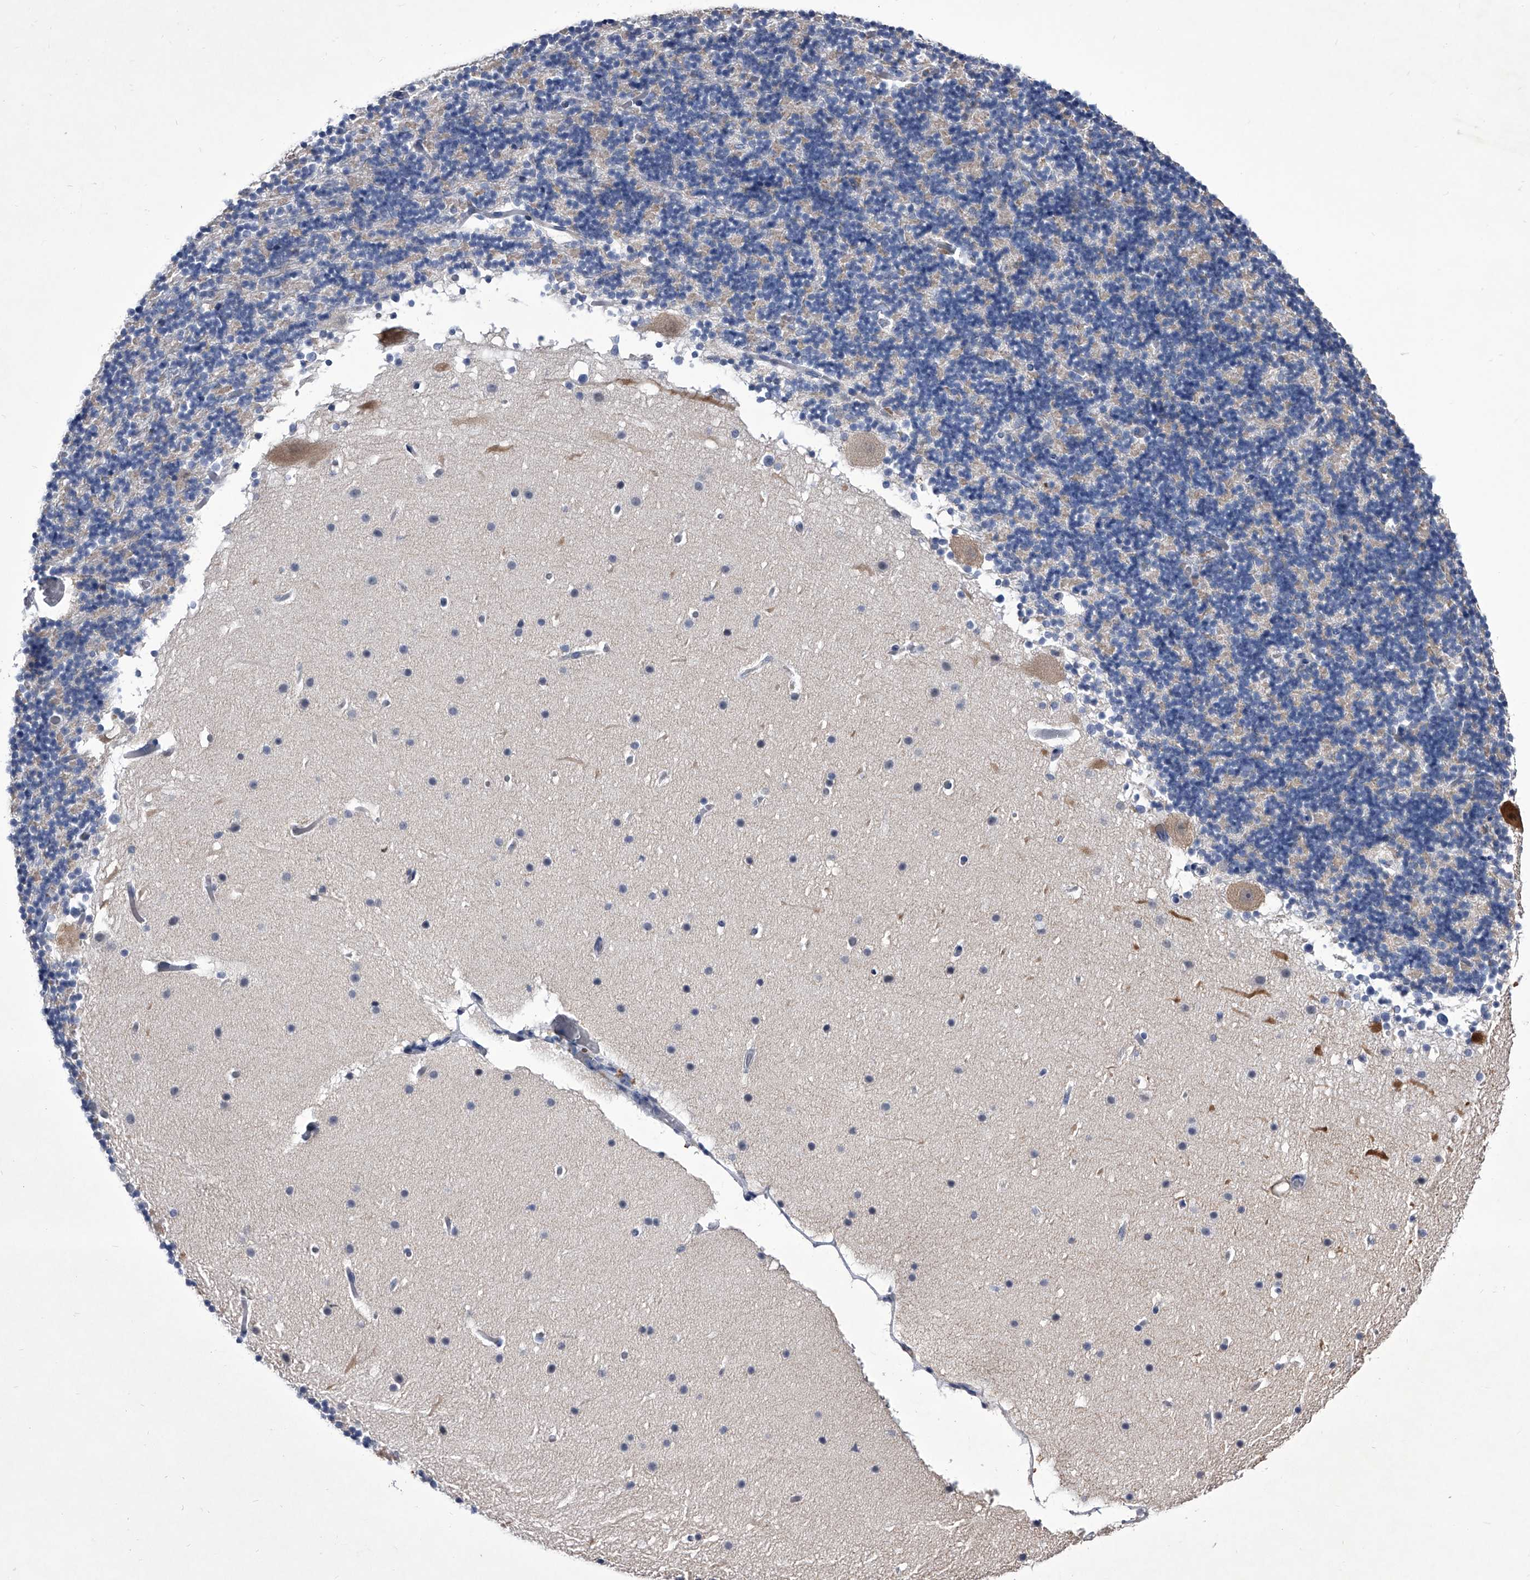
{"staining": {"intensity": "negative", "quantity": "none", "location": "none"}, "tissue": "cerebellum", "cell_type": "Cells in granular layer", "image_type": "normal", "snomed": [{"axis": "morphology", "description": "Normal tissue, NOS"}, {"axis": "topography", "description": "Cerebellum"}], "caption": "Immunohistochemistry (IHC) image of benign human cerebellum stained for a protein (brown), which exhibits no staining in cells in granular layer. The staining is performed using DAB brown chromogen with nuclei counter-stained in using hematoxylin.", "gene": "CRISP2", "patient": {"sex": "male", "age": 57}}